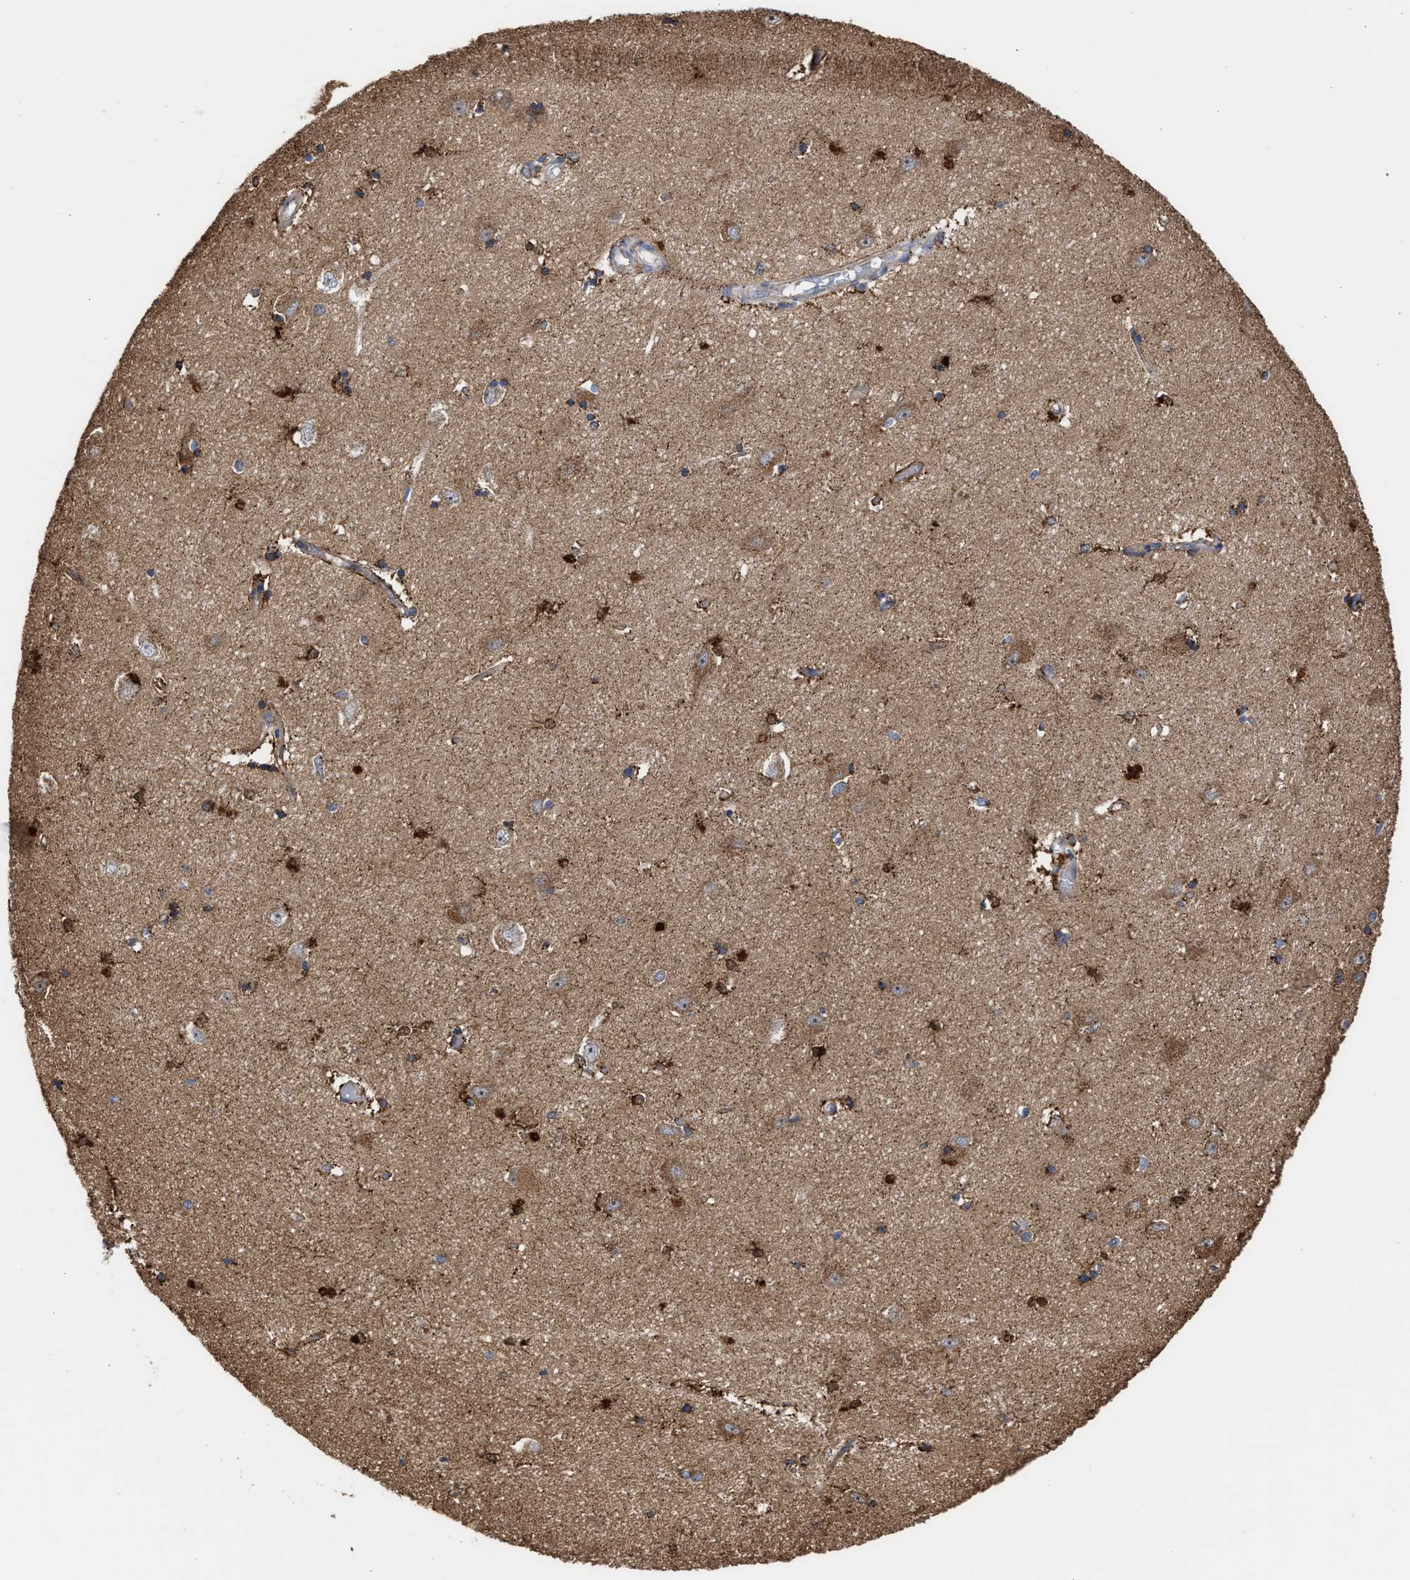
{"staining": {"intensity": "strong", "quantity": "25%-75%", "location": "cytoplasmic/membranous"}, "tissue": "hippocampus", "cell_type": "Glial cells", "image_type": "normal", "snomed": [{"axis": "morphology", "description": "Normal tissue, NOS"}, {"axis": "topography", "description": "Hippocampus"}], "caption": "Immunohistochemical staining of unremarkable human hippocampus reveals 25%-75% levels of strong cytoplasmic/membranous protein staining in about 25%-75% of glial cells.", "gene": "EXOSC2", "patient": {"sex": "male", "age": 45}}